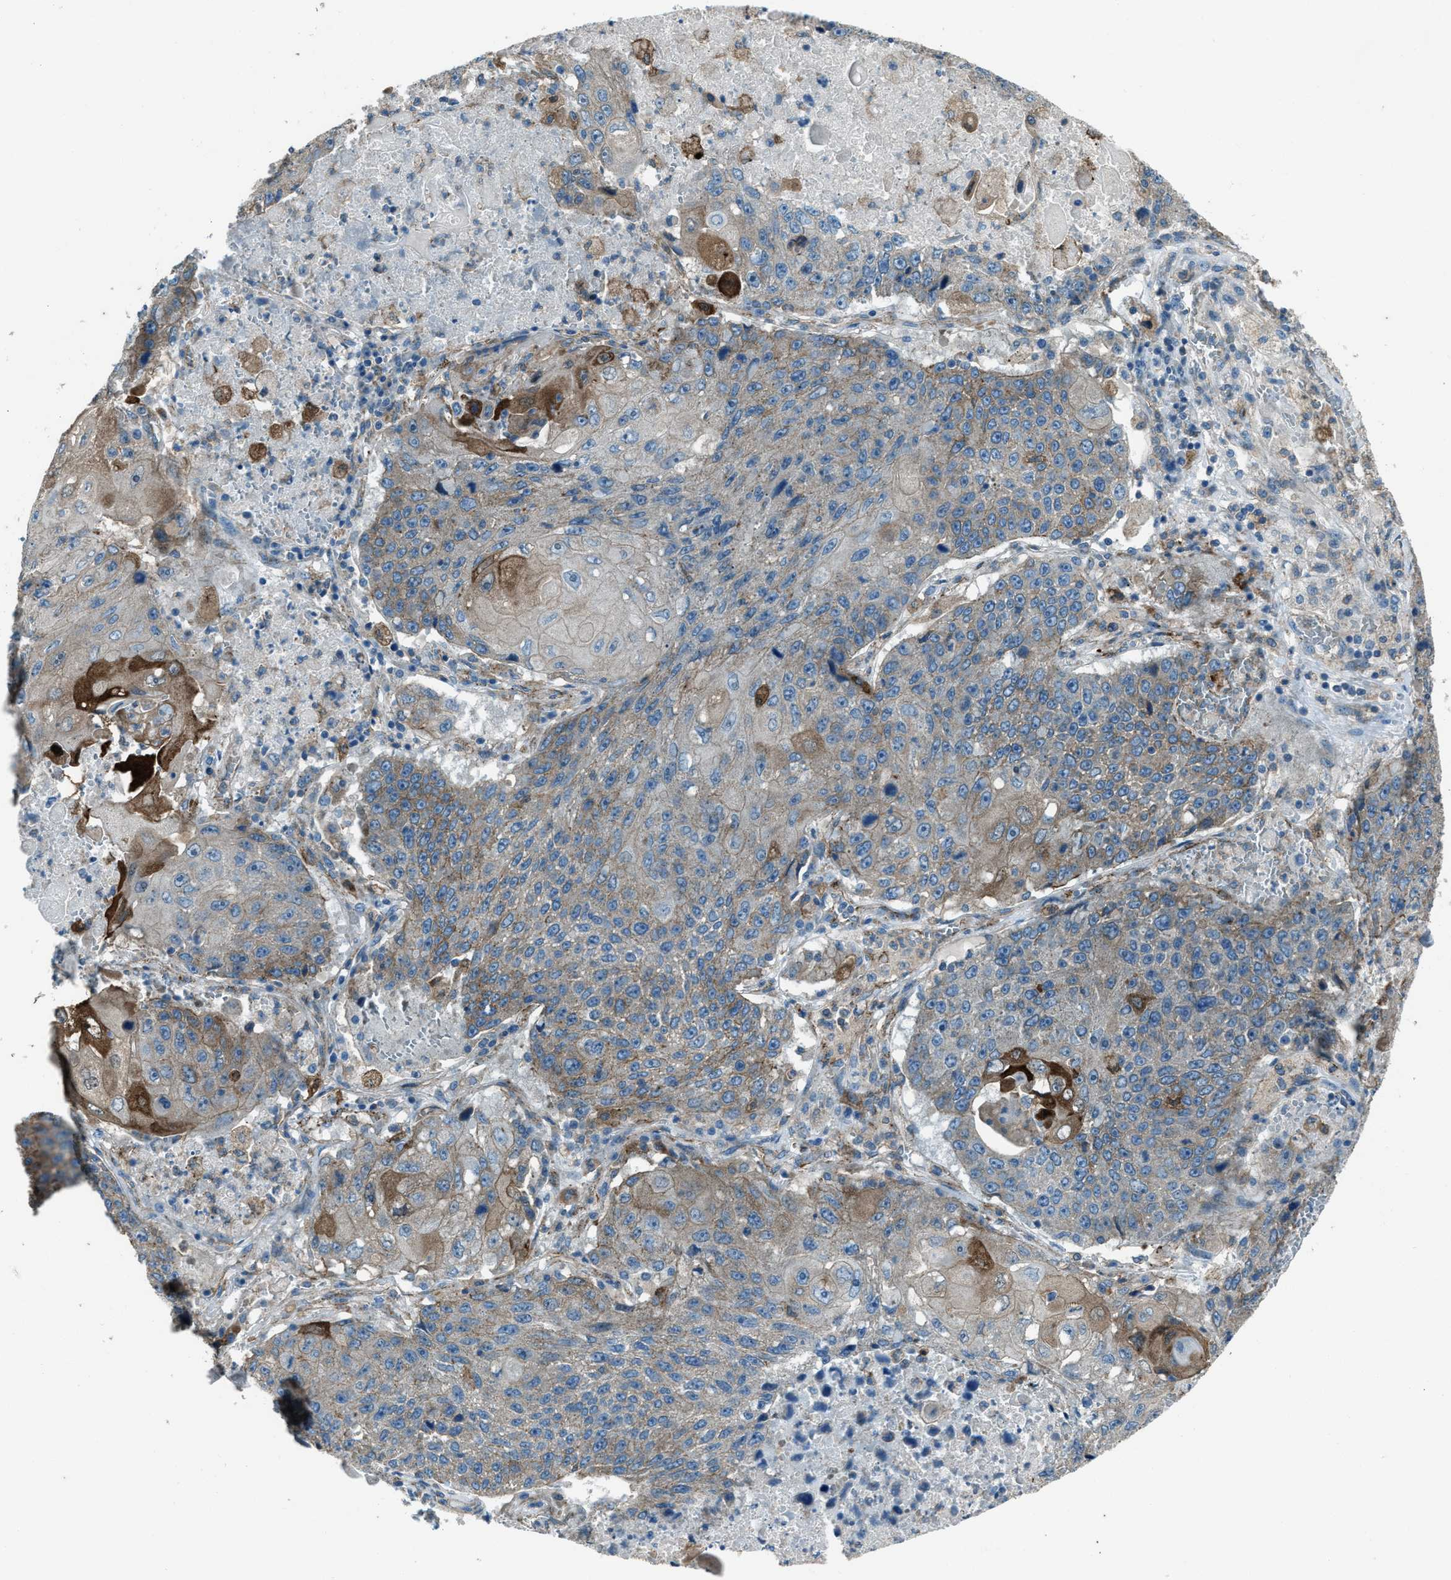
{"staining": {"intensity": "moderate", "quantity": "<25%", "location": "cytoplasmic/membranous"}, "tissue": "lung cancer", "cell_type": "Tumor cells", "image_type": "cancer", "snomed": [{"axis": "morphology", "description": "Squamous cell carcinoma, NOS"}, {"axis": "topography", "description": "Lung"}], "caption": "Protein staining reveals moderate cytoplasmic/membranous expression in approximately <25% of tumor cells in squamous cell carcinoma (lung).", "gene": "SVIL", "patient": {"sex": "male", "age": 61}}